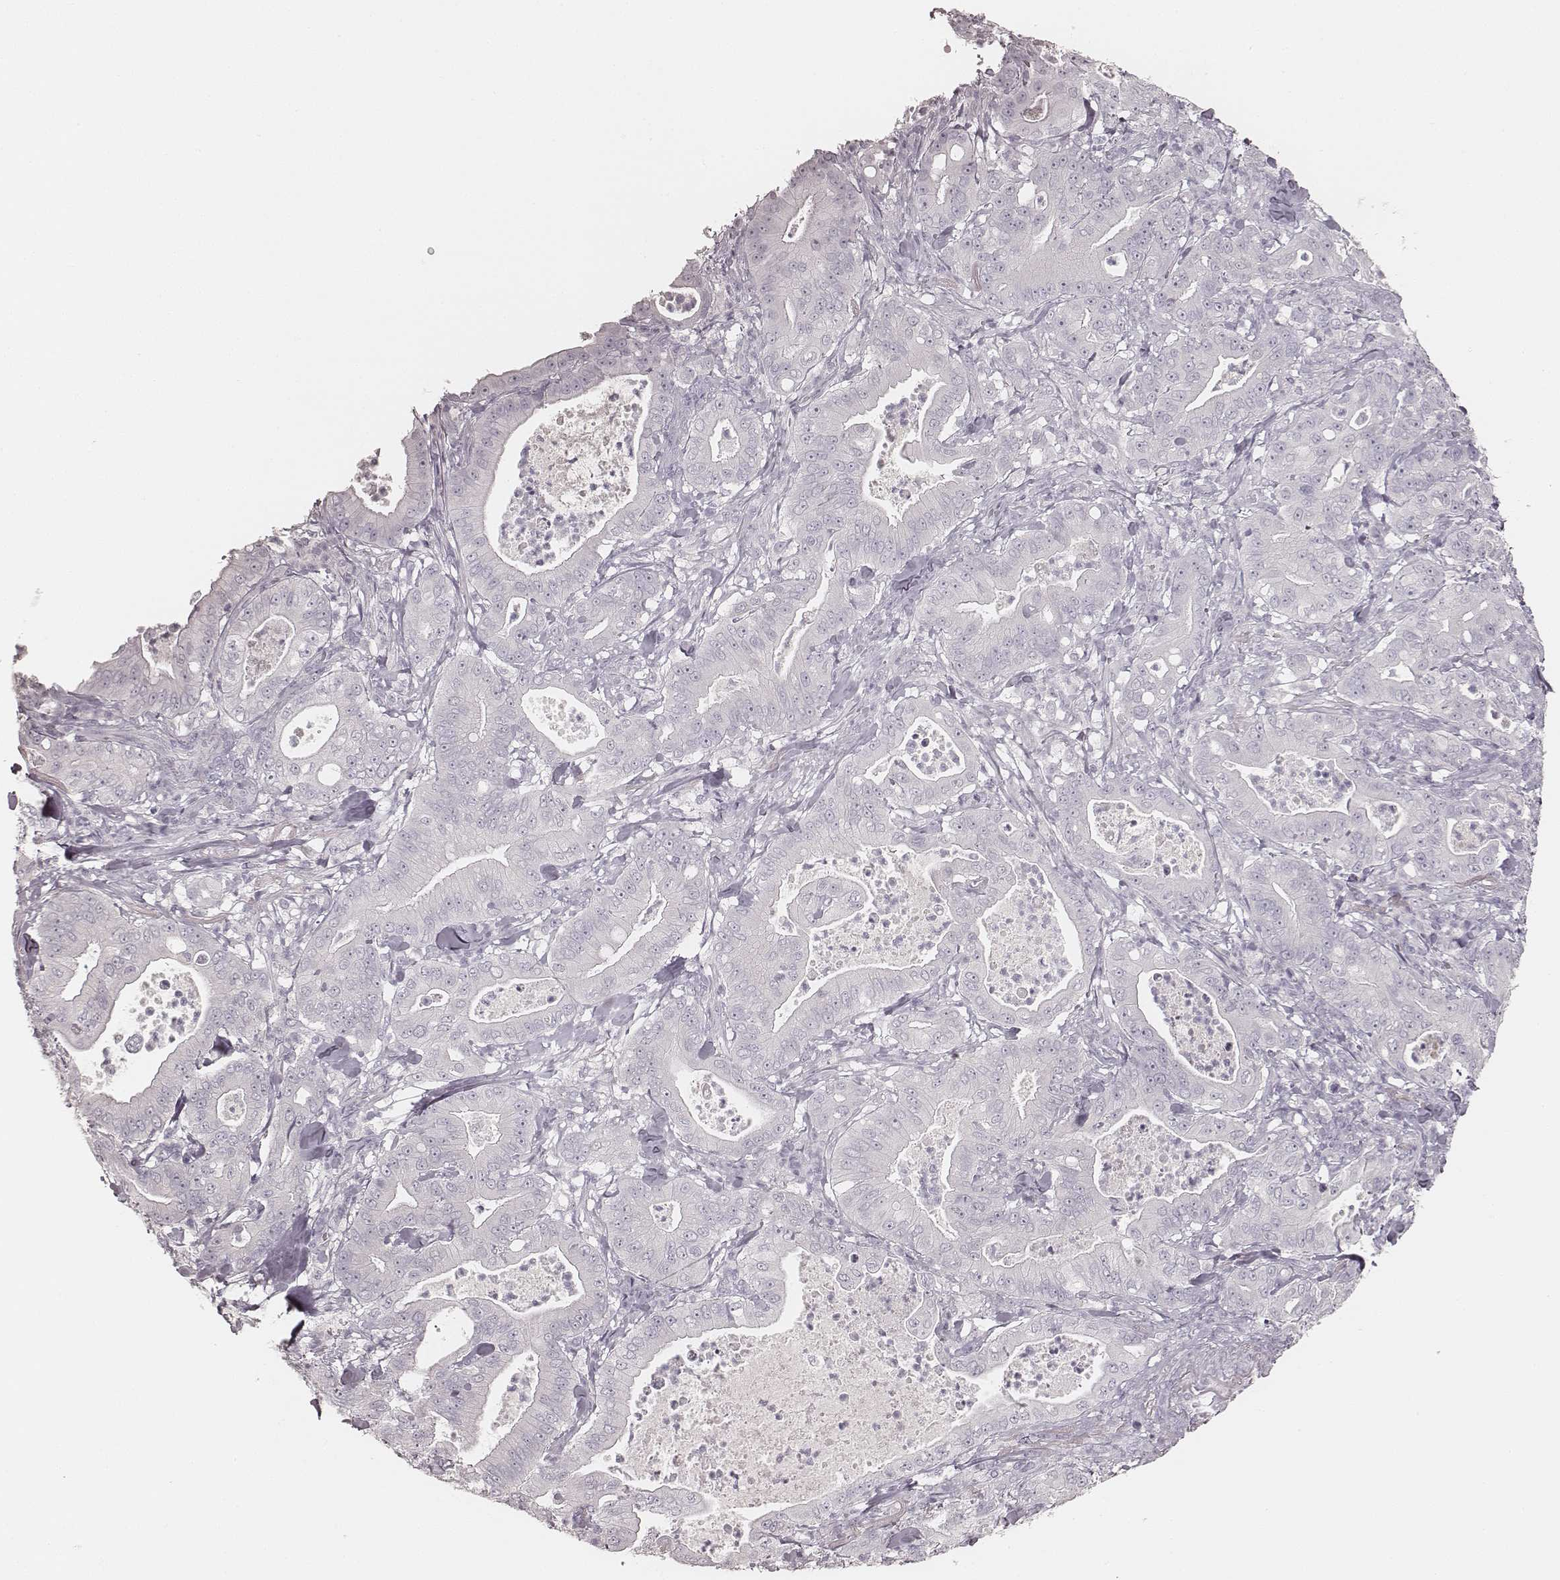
{"staining": {"intensity": "negative", "quantity": "none", "location": "none"}, "tissue": "pancreatic cancer", "cell_type": "Tumor cells", "image_type": "cancer", "snomed": [{"axis": "morphology", "description": "Adenocarcinoma, NOS"}, {"axis": "topography", "description": "Pancreas"}], "caption": "High power microscopy histopathology image of an IHC histopathology image of pancreatic cancer, revealing no significant expression in tumor cells.", "gene": "KRT31", "patient": {"sex": "male", "age": 71}}